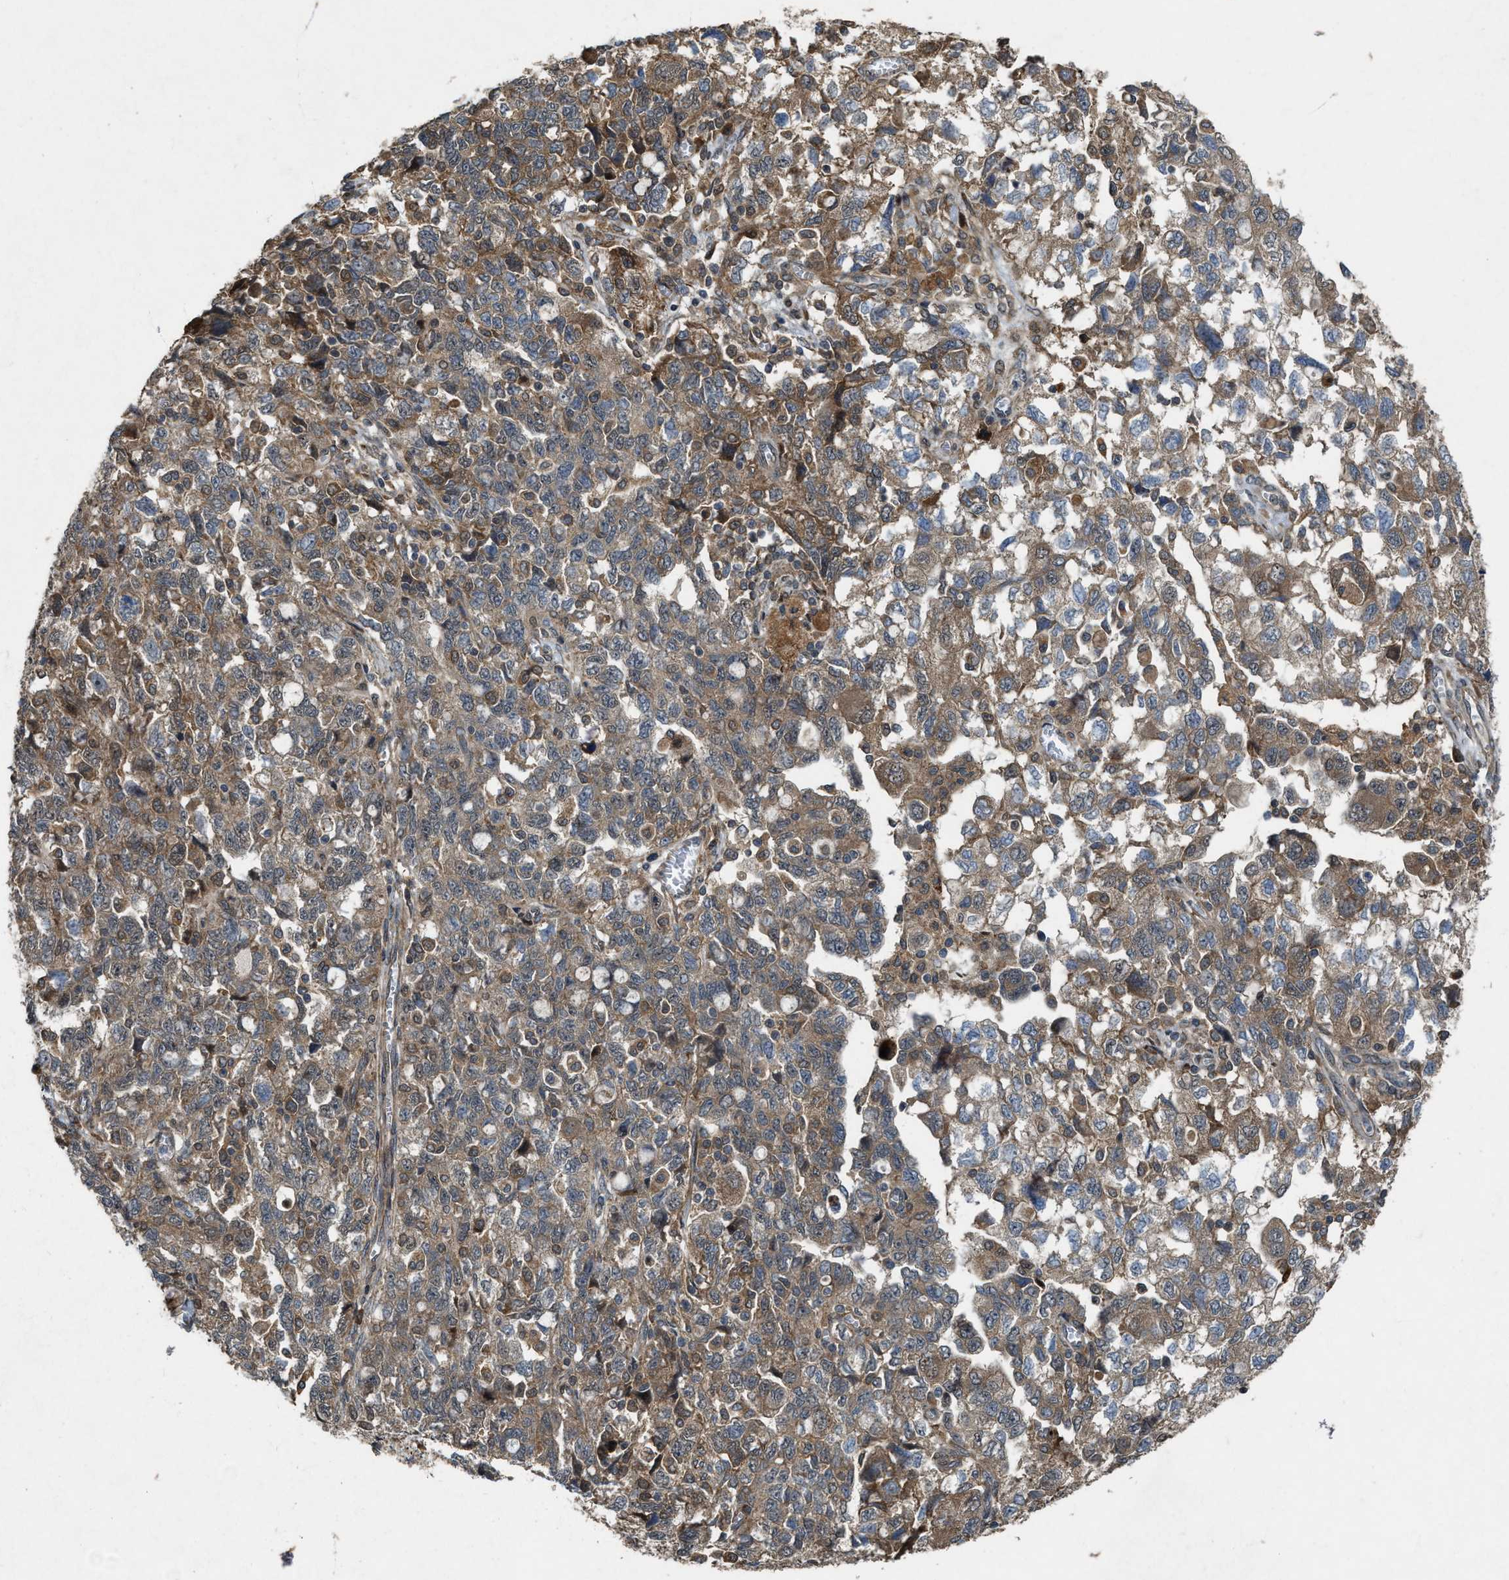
{"staining": {"intensity": "moderate", "quantity": ">75%", "location": "cytoplasmic/membranous"}, "tissue": "ovarian cancer", "cell_type": "Tumor cells", "image_type": "cancer", "snomed": [{"axis": "morphology", "description": "Carcinoma, NOS"}, {"axis": "morphology", "description": "Cystadenocarcinoma, serous, NOS"}, {"axis": "topography", "description": "Ovary"}], "caption": "Immunohistochemistry (IHC) image of ovarian serous cystadenocarcinoma stained for a protein (brown), which demonstrates medium levels of moderate cytoplasmic/membranous staining in approximately >75% of tumor cells.", "gene": "LRRC72", "patient": {"sex": "female", "age": 69}}